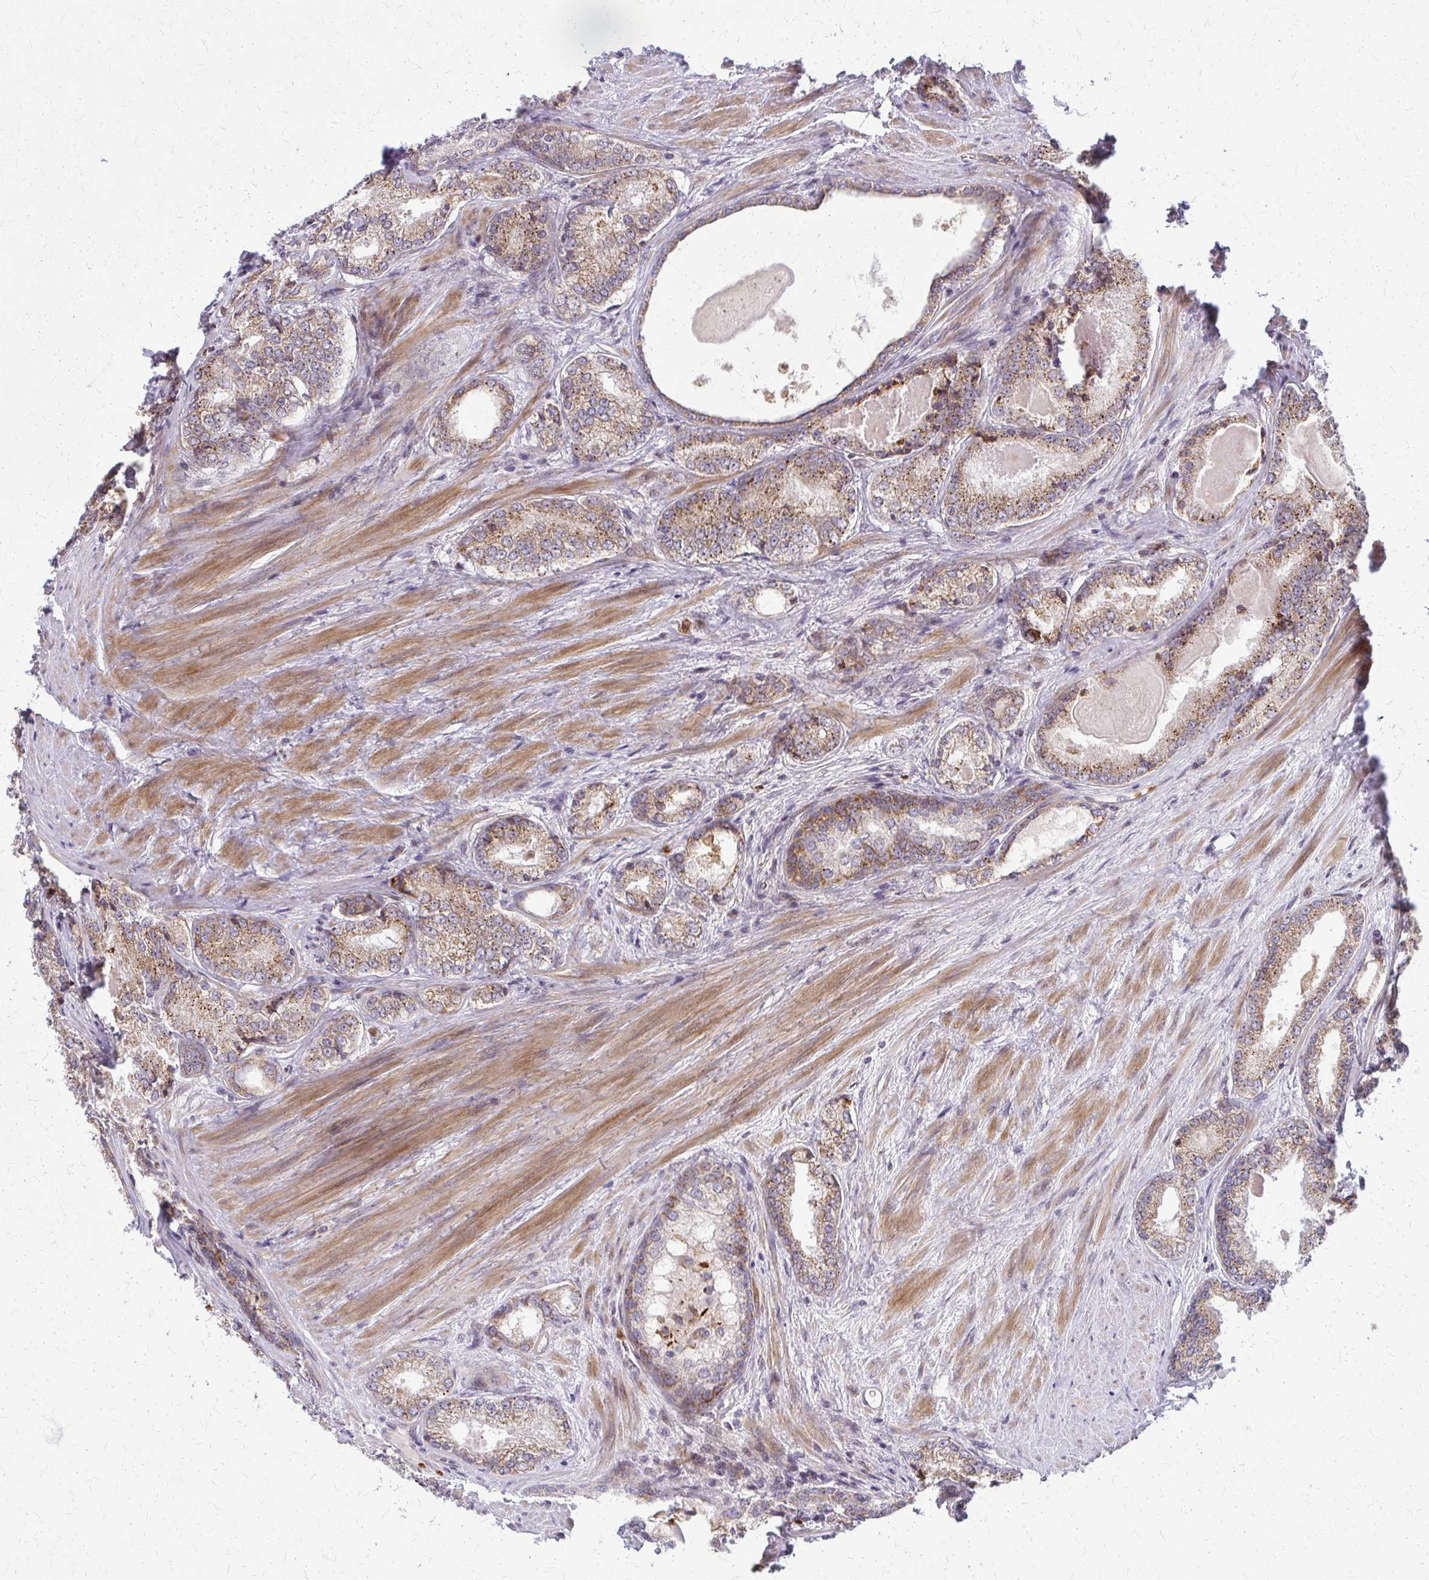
{"staining": {"intensity": "moderate", "quantity": ">75%", "location": "cytoplasmic/membranous"}, "tissue": "prostate cancer", "cell_type": "Tumor cells", "image_type": "cancer", "snomed": [{"axis": "morphology", "description": "Adenocarcinoma, NOS"}, {"axis": "morphology", "description": "Adenocarcinoma, Low grade"}, {"axis": "topography", "description": "Prostate"}], "caption": "High-power microscopy captured an immunohistochemistry (IHC) micrograph of prostate cancer (adenocarcinoma), revealing moderate cytoplasmic/membranous expression in about >75% of tumor cells.", "gene": "MCCC1", "patient": {"sex": "male", "age": 68}}